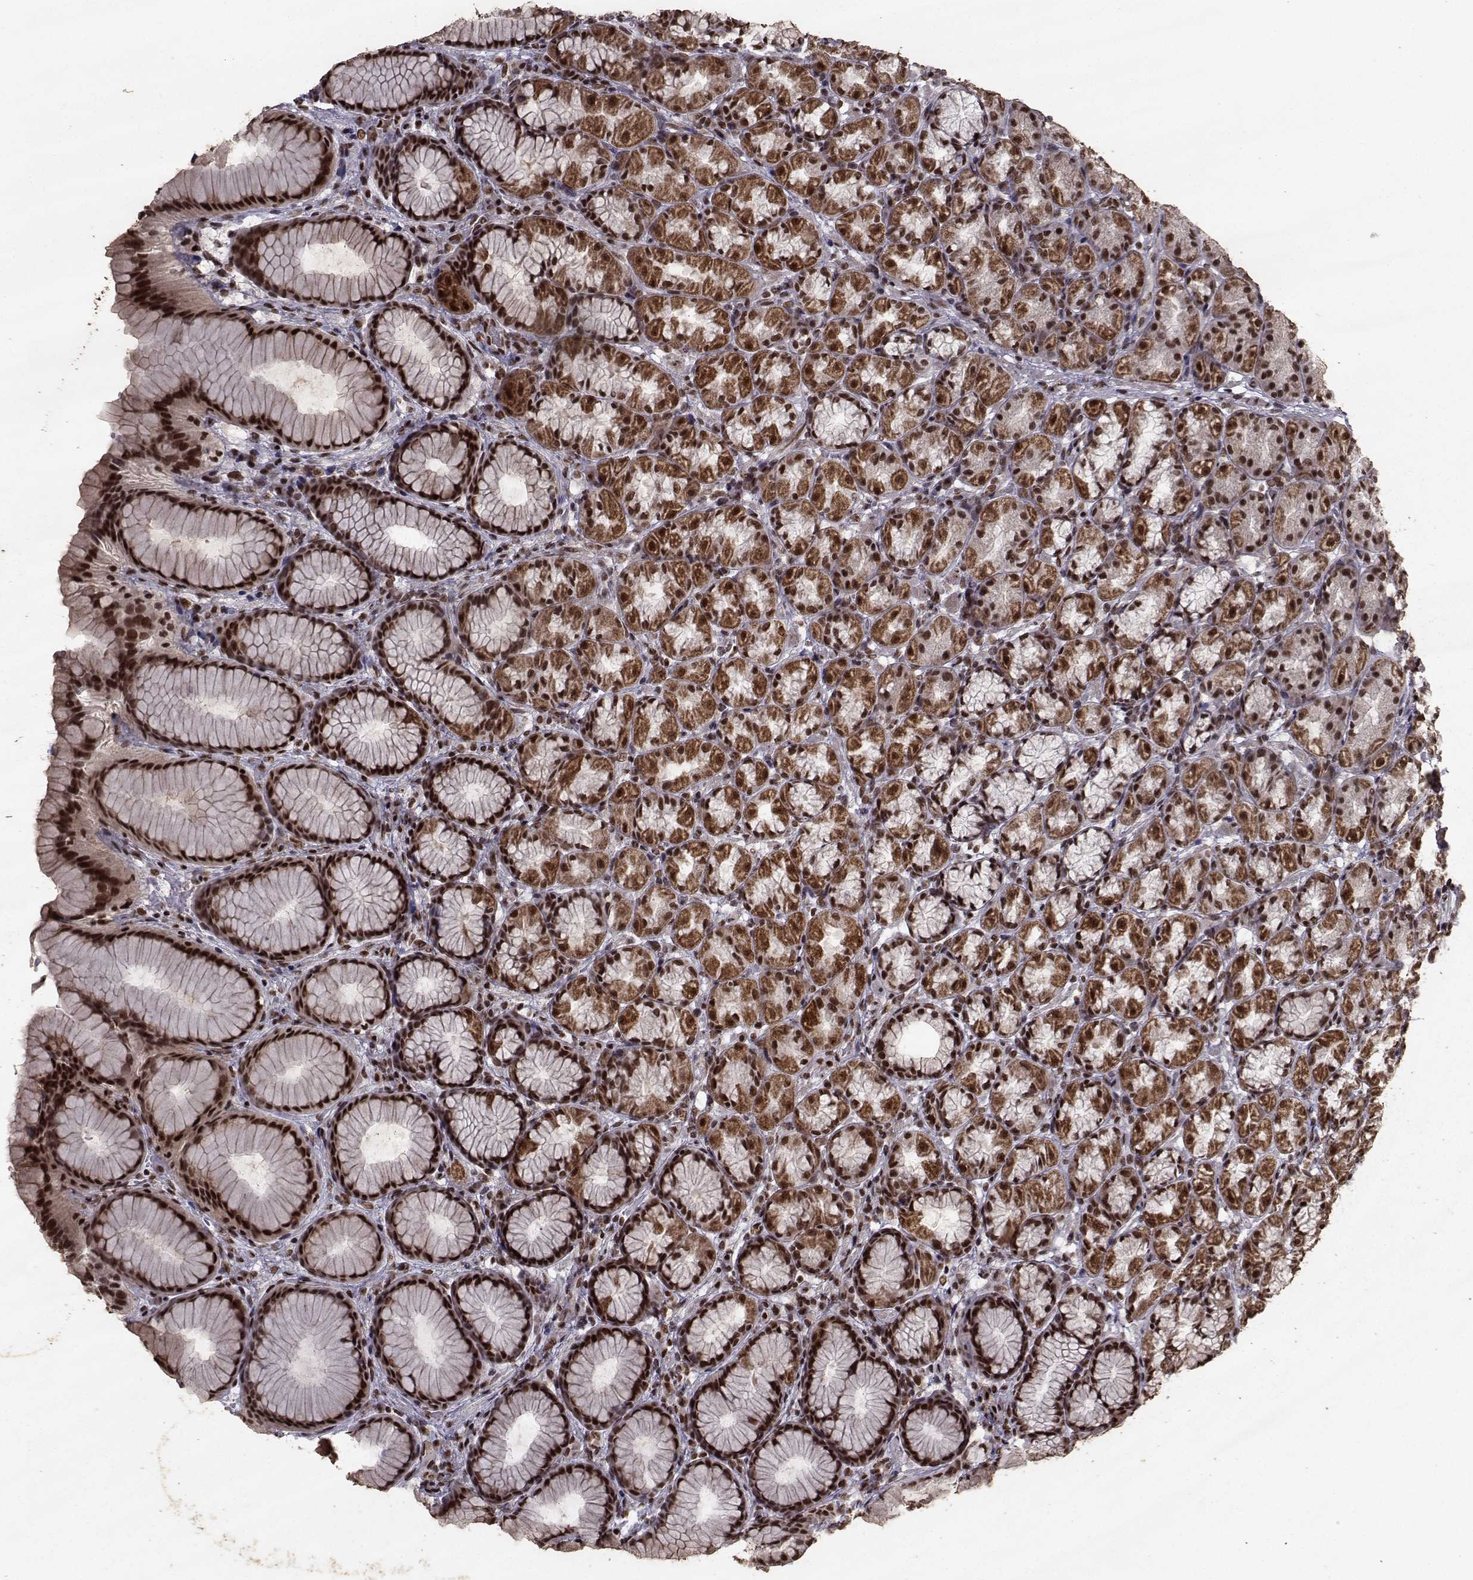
{"staining": {"intensity": "strong", "quantity": "25%-75%", "location": "cytoplasmic/membranous,nuclear"}, "tissue": "stomach", "cell_type": "Glandular cells", "image_type": "normal", "snomed": [{"axis": "morphology", "description": "Normal tissue, NOS"}, {"axis": "morphology", "description": "Adenocarcinoma, NOS"}, {"axis": "topography", "description": "Stomach"}], "caption": "An immunohistochemistry (IHC) image of benign tissue is shown. Protein staining in brown labels strong cytoplasmic/membranous,nuclear positivity in stomach within glandular cells.", "gene": "SF1", "patient": {"sex": "female", "age": 79}}